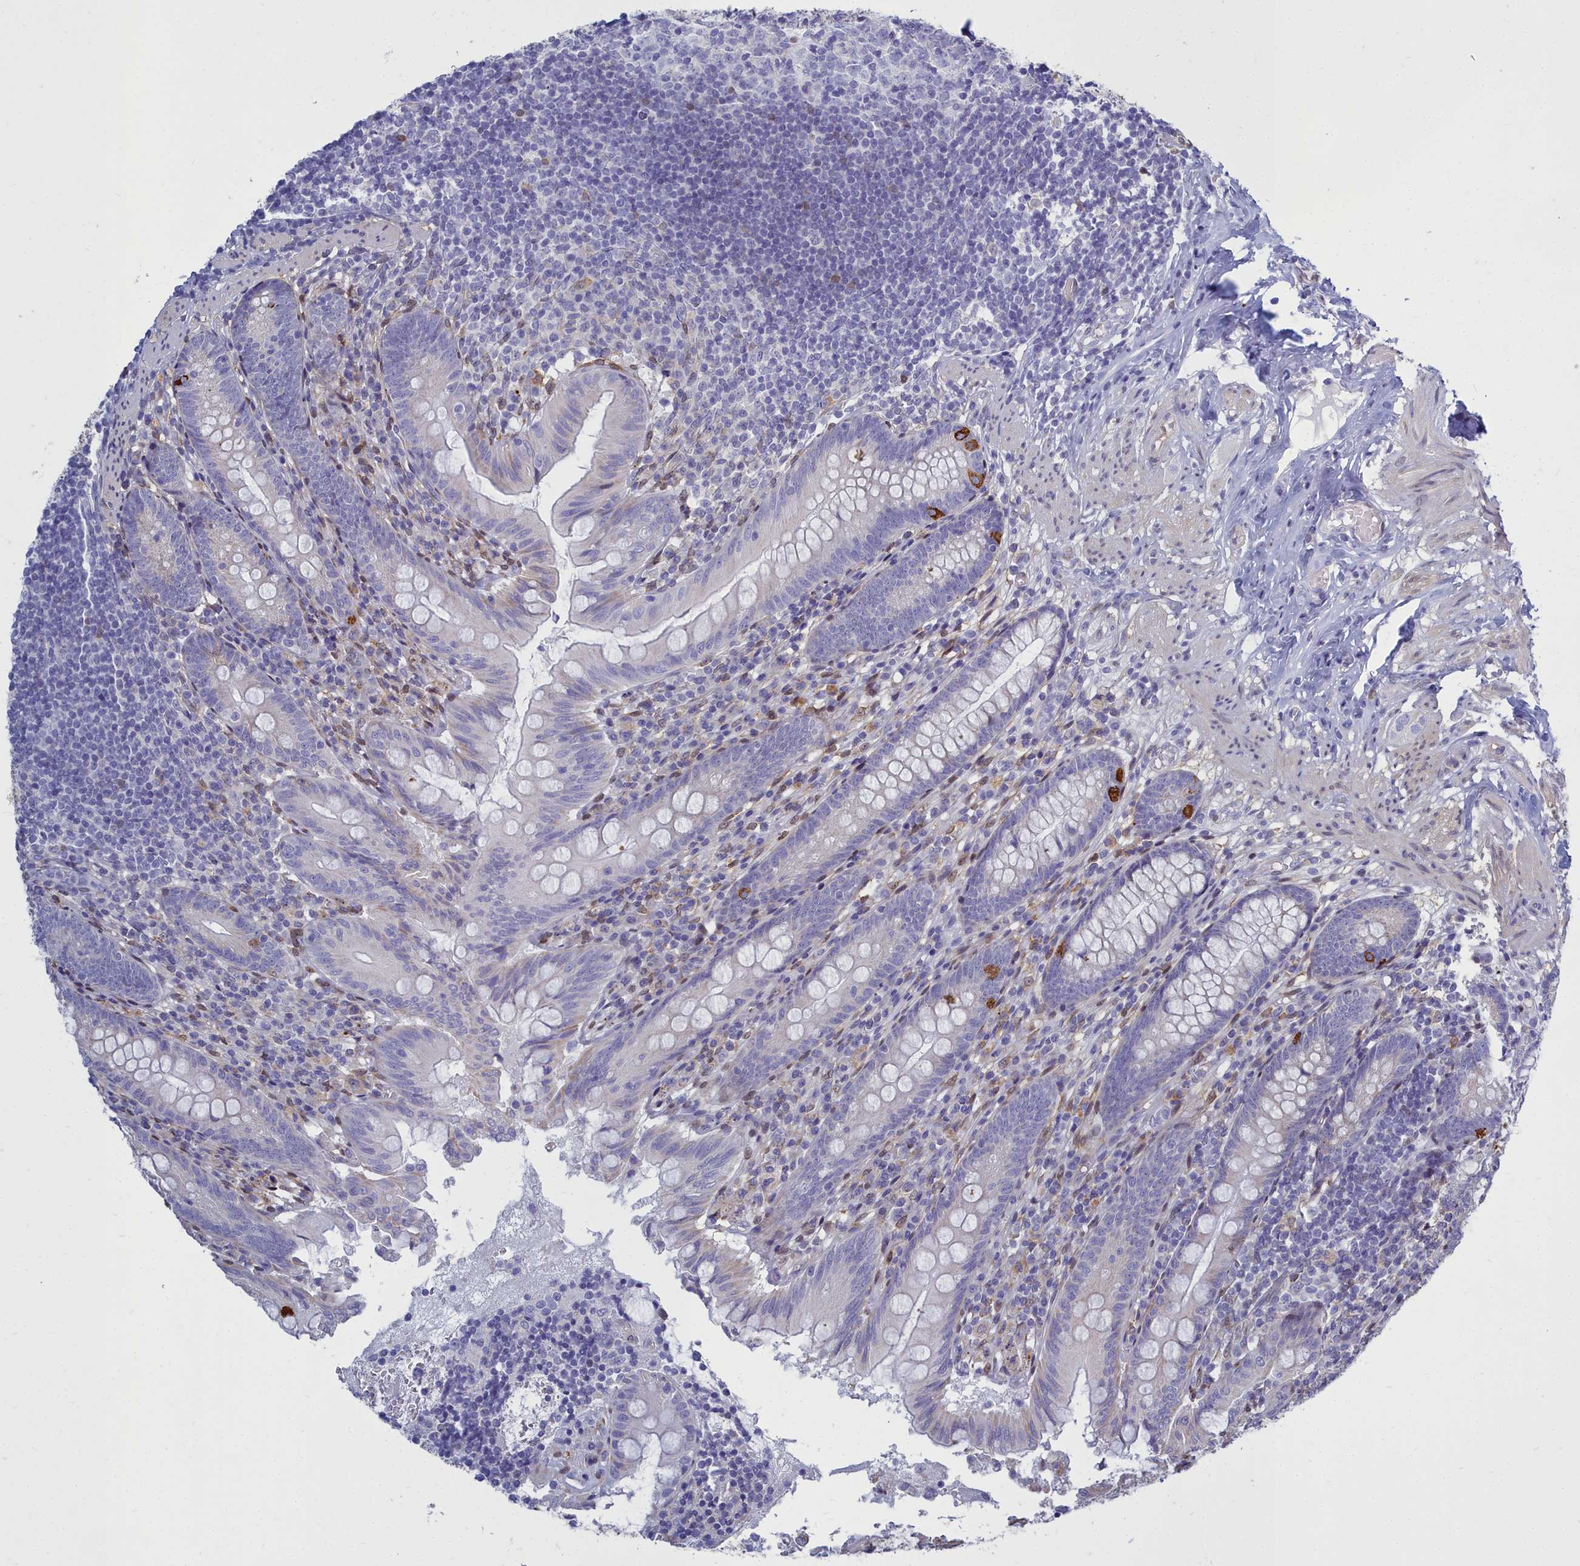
{"staining": {"intensity": "negative", "quantity": "none", "location": "none"}, "tissue": "appendix", "cell_type": "Glandular cells", "image_type": "normal", "snomed": [{"axis": "morphology", "description": "Normal tissue, NOS"}, {"axis": "topography", "description": "Appendix"}], "caption": "Histopathology image shows no protein positivity in glandular cells of unremarkable appendix.", "gene": "PPP1R14A", "patient": {"sex": "male", "age": 55}}